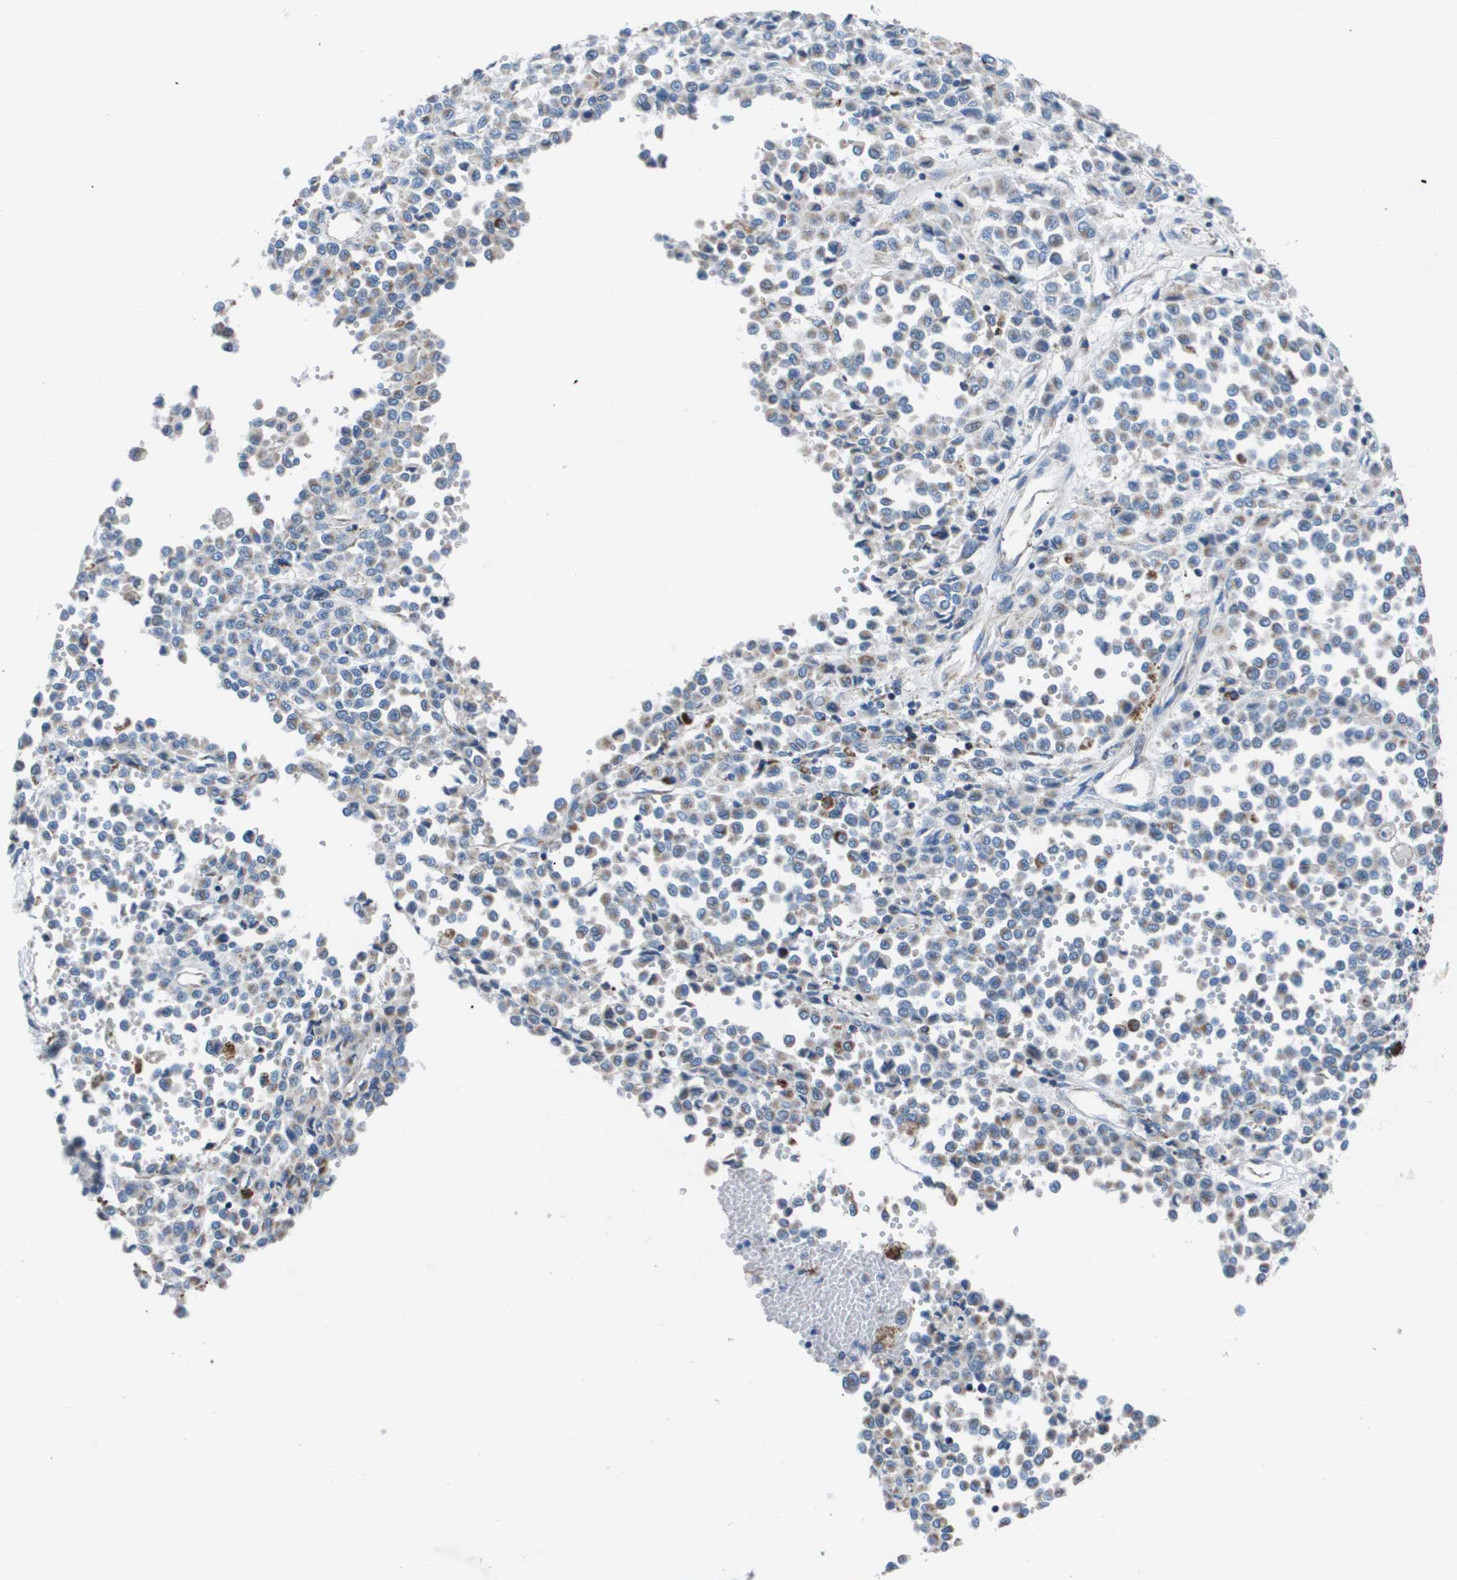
{"staining": {"intensity": "weak", "quantity": "<25%", "location": "cytoplasmic/membranous"}, "tissue": "melanoma", "cell_type": "Tumor cells", "image_type": "cancer", "snomed": [{"axis": "morphology", "description": "Malignant melanoma, Metastatic site"}, {"axis": "topography", "description": "Pancreas"}], "caption": "Immunohistochemical staining of human melanoma exhibits no significant positivity in tumor cells.", "gene": "ZDHHC3", "patient": {"sex": "female", "age": 30}}